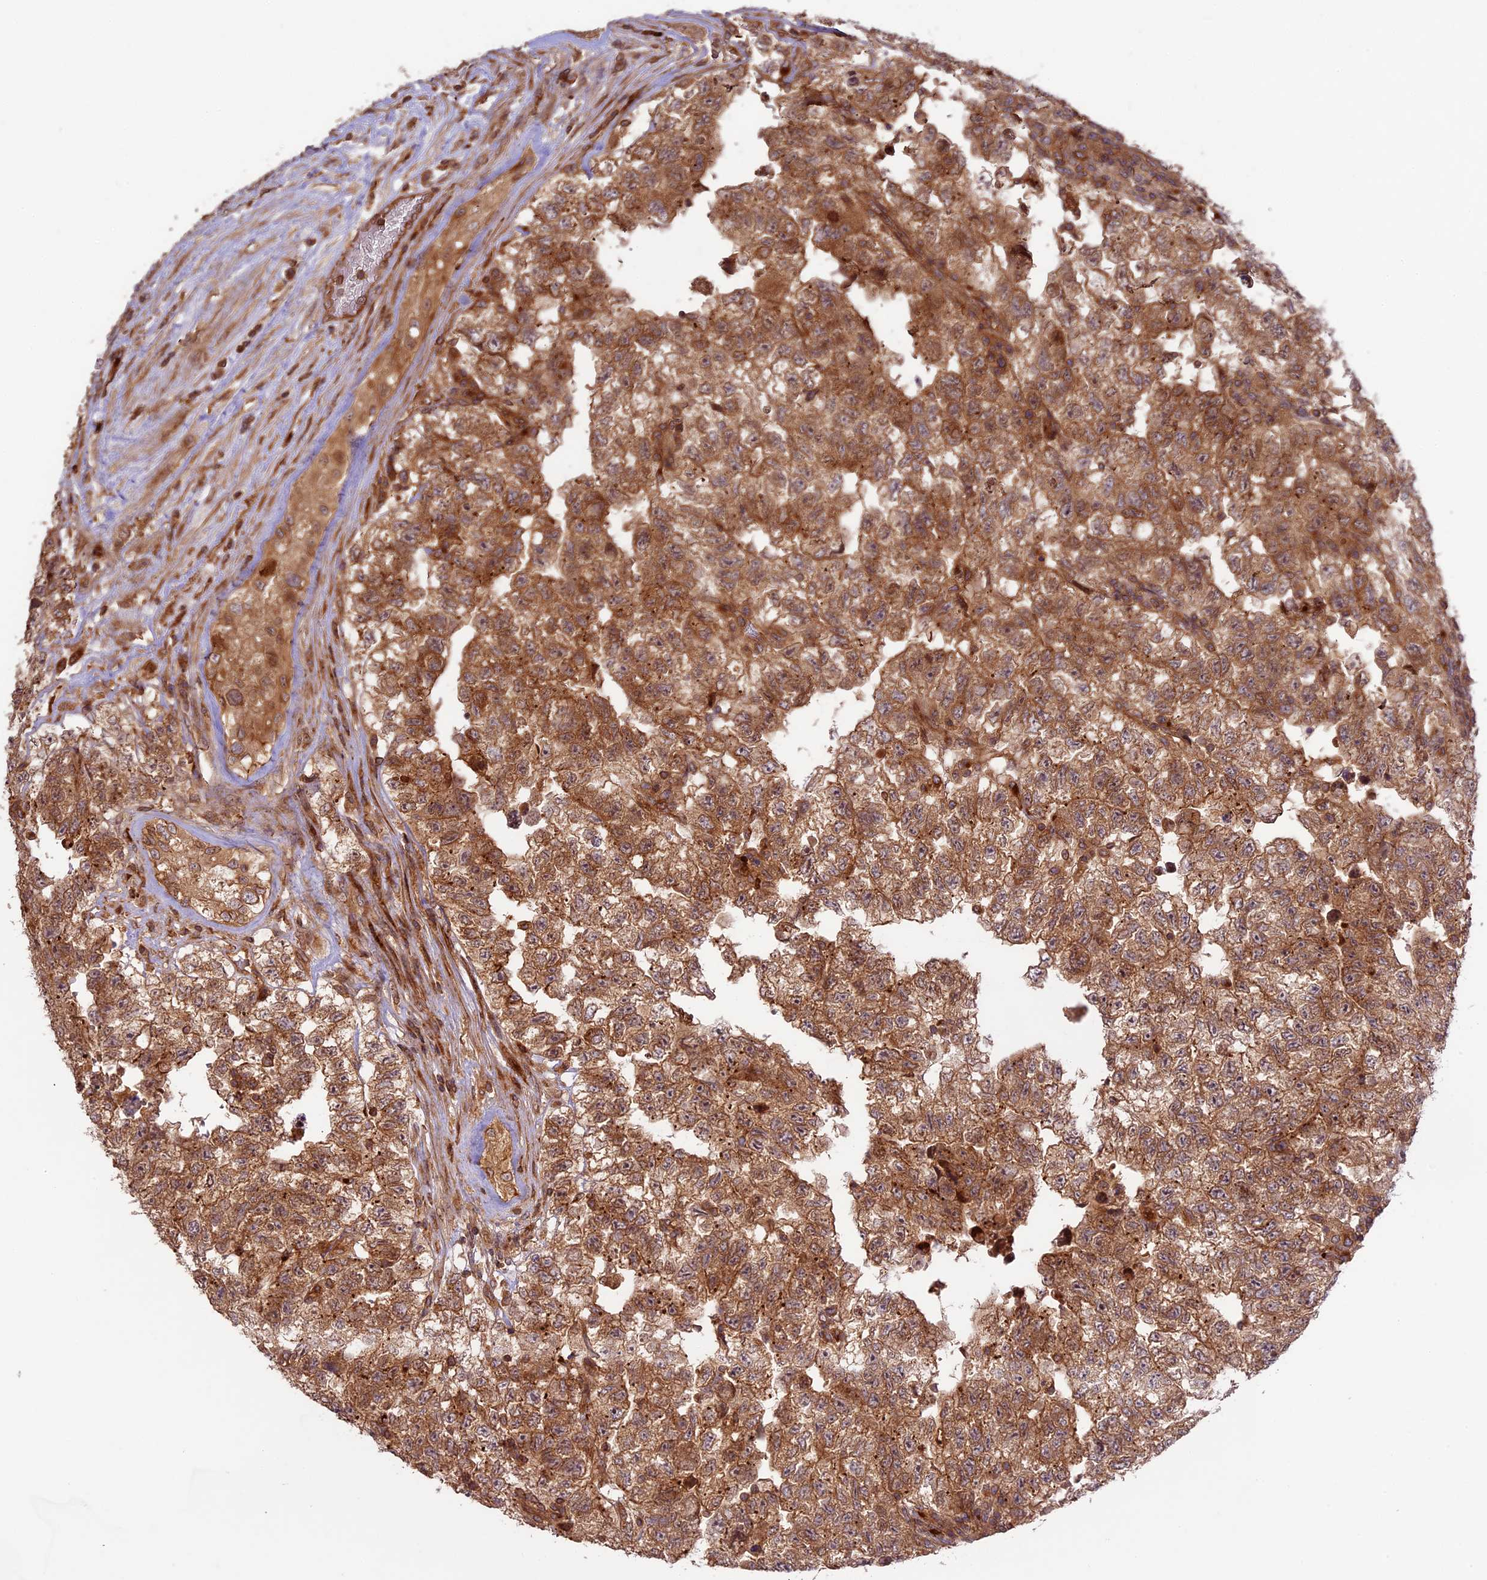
{"staining": {"intensity": "moderate", "quantity": ">75%", "location": "cytoplasmic/membranous"}, "tissue": "testis cancer", "cell_type": "Tumor cells", "image_type": "cancer", "snomed": [{"axis": "morphology", "description": "Carcinoma, Embryonal, NOS"}, {"axis": "topography", "description": "Testis"}], "caption": "Tumor cells exhibit moderate cytoplasmic/membranous staining in approximately >75% of cells in embryonal carcinoma (testis).", "gene": "DGKH", "patient": {"sex": "male", "age": 36}}